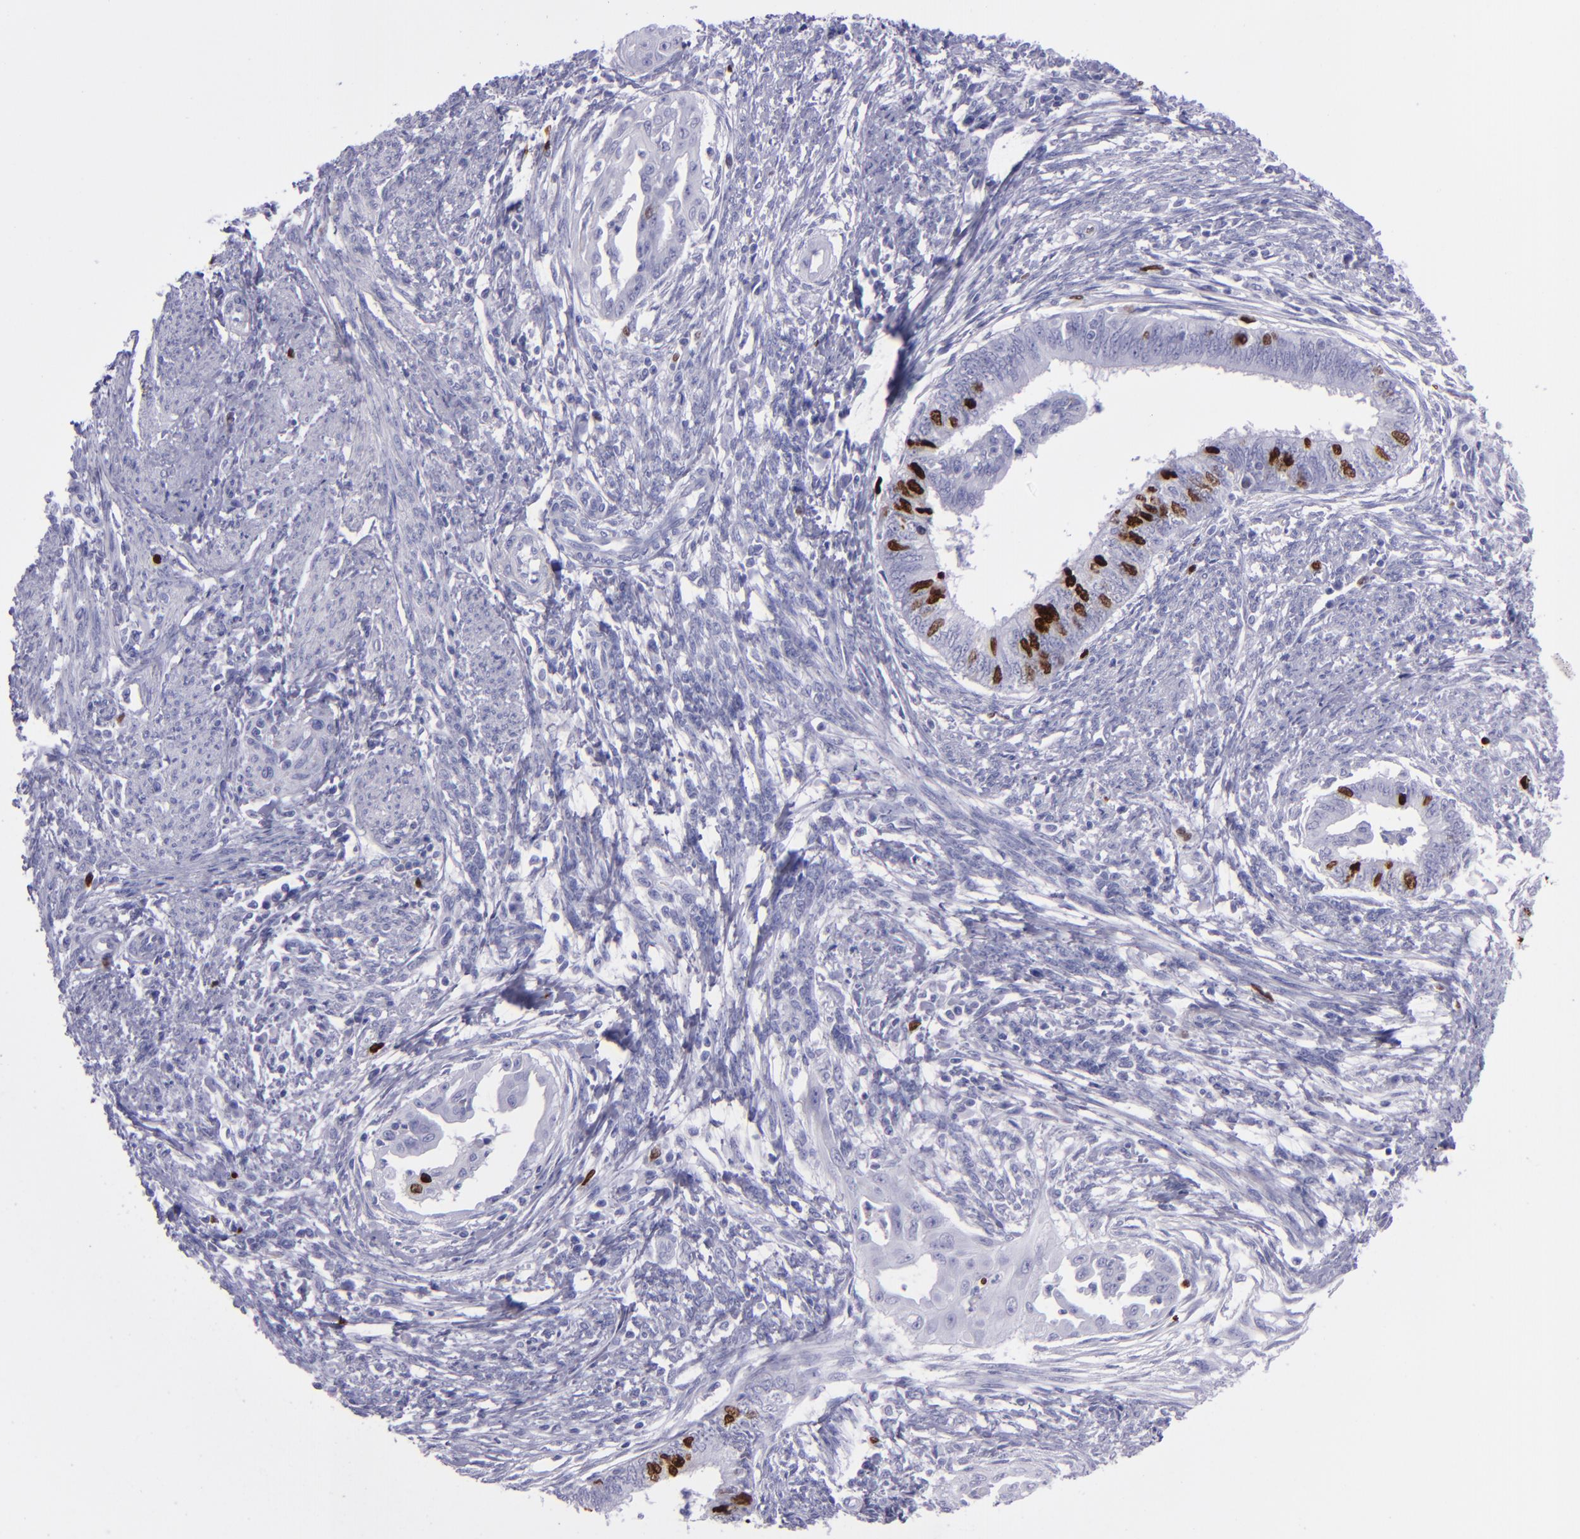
{"staining": {"intensity": "strong", "quantity": "<25%", "location": "nuclear"}, "tissue": "endometrial cancer", "cell_type": "Tumor cells", "image_type": "cancer", "snomed": [{"axis": "morphology", "description": "Adenocarcinoma, NOS"}, {"axis": "topography", "description": "Endometrium"}], "caption": "An image of endometrial cancer (adenocarcinoma) stained for a protein displays strong nuclear brown staining in tumor cells. (DAB (3,3'-diaminobenzidine) IHC, brown staining for protein, blue staining for nuclei).", "gene": "TOP2A", "patient": {"sex": "female", "age": 66}}